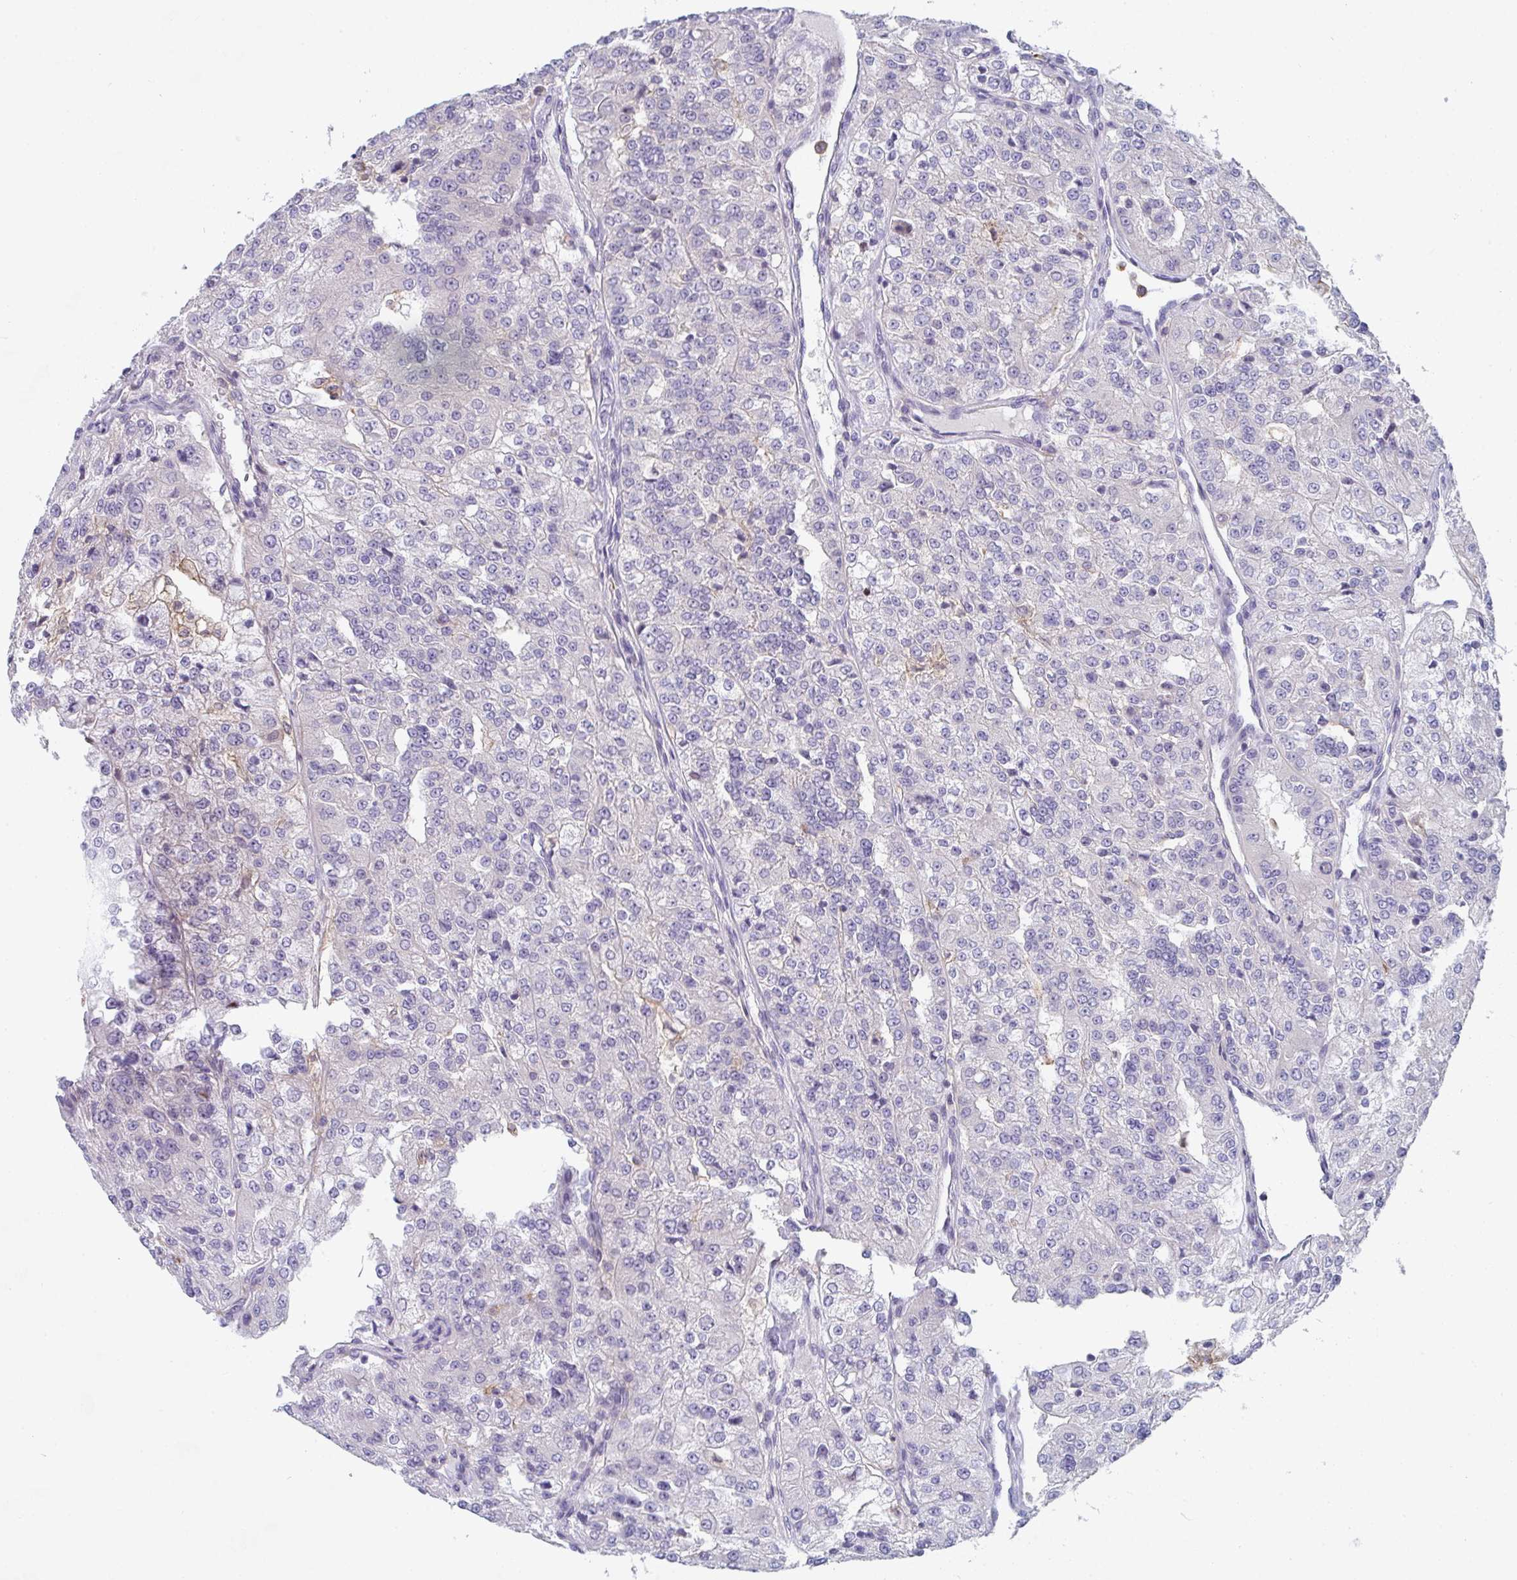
{"staining": {"intensity": "negative", "quantity": "none", "location": "none"}, "tissue": "renal cancer", "cell_type": "Tumor cells", "image_type": "cancer", "snomed": [{"axis": "morphology", "description": "Adenocarcinoma, NOS"}, {"axis": "topography", "description": "Kidney"}], "caption": "This is an immunohistochemistry (IHC) image of human adenocarcinoma (renal). There is no expression in tumor cells.", "gene": "KLHL33", "patient": {"sex": "female", "age": 63}}